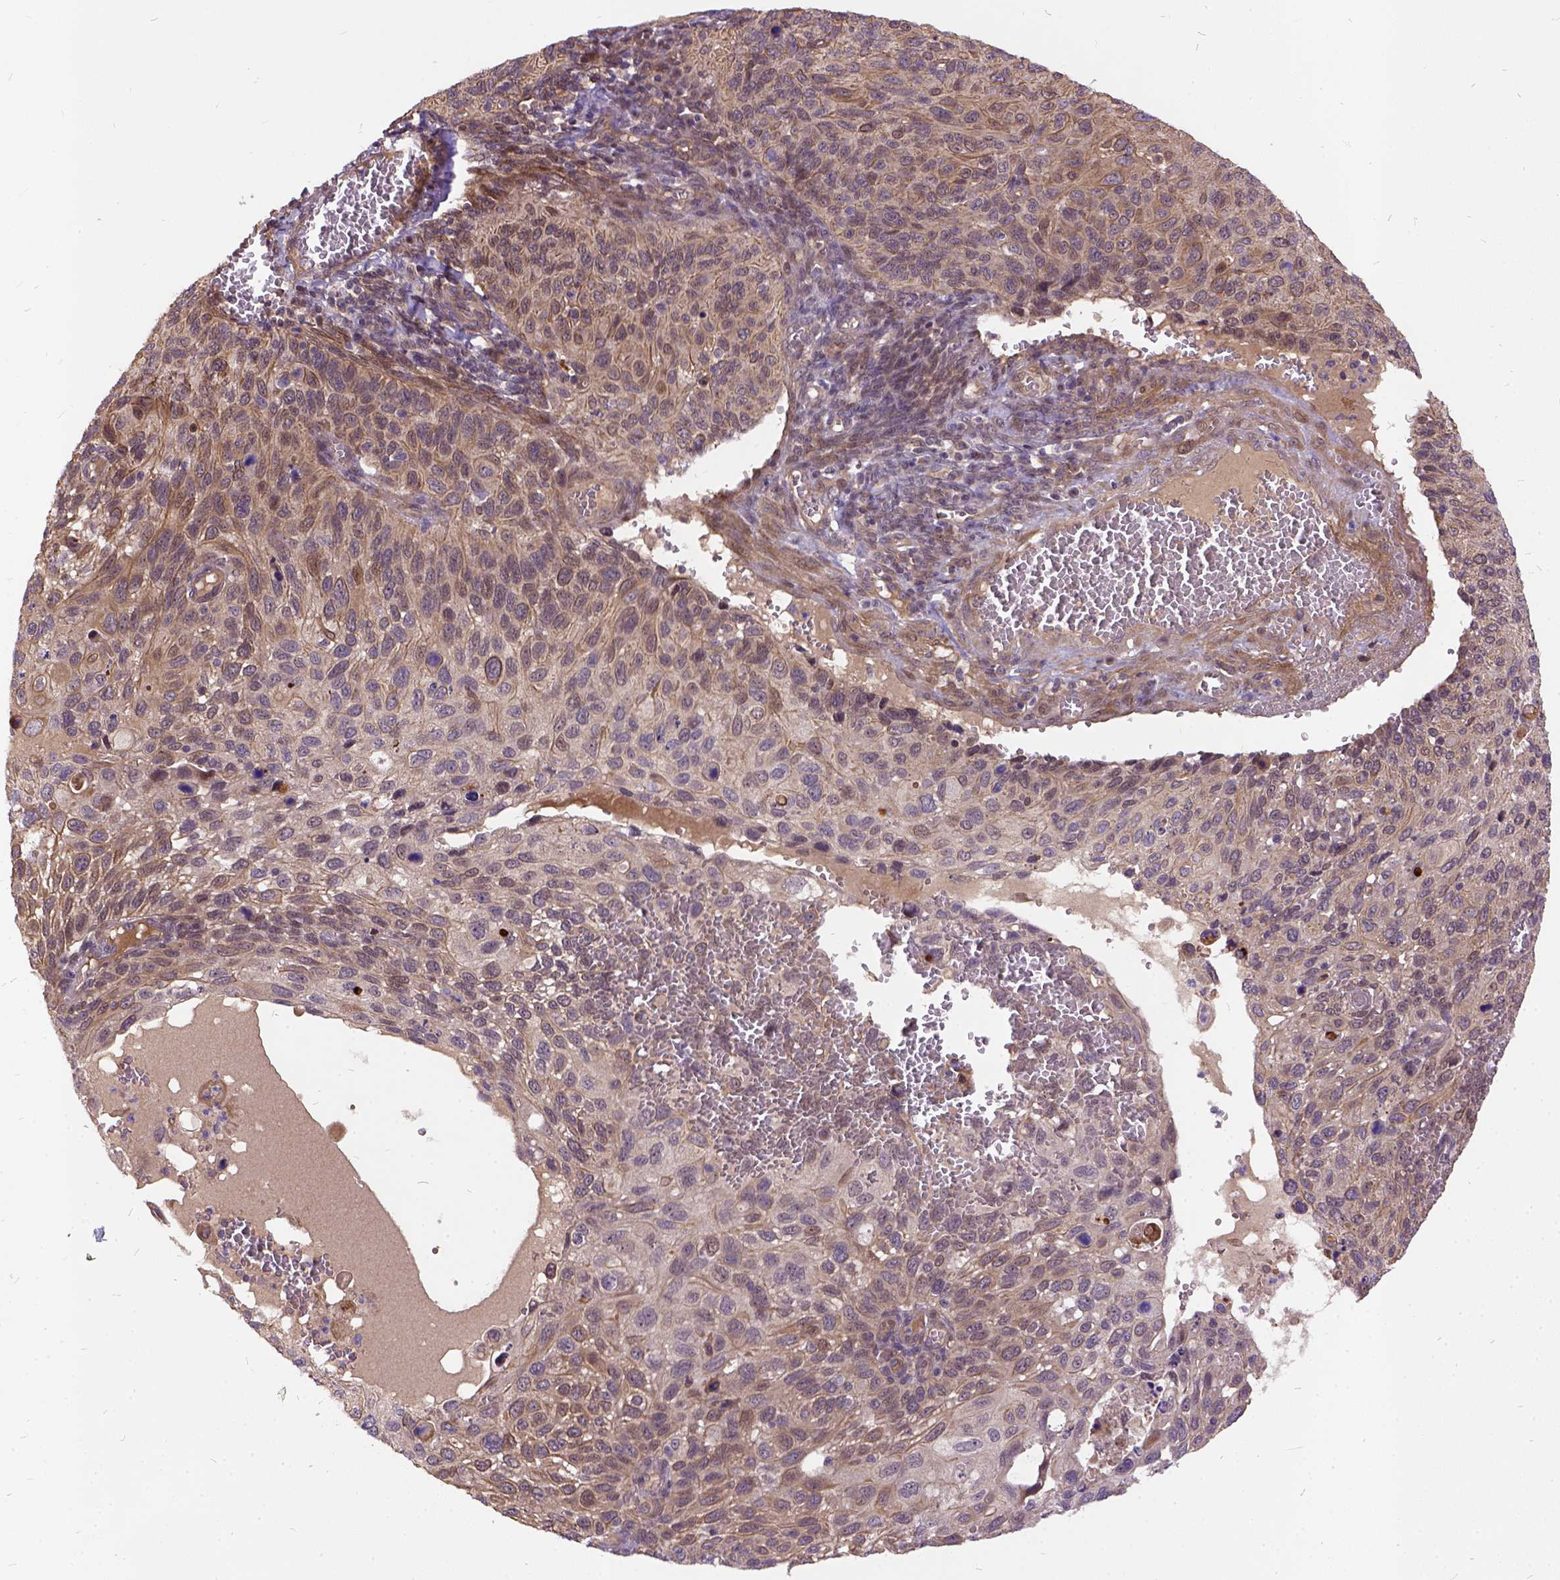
{"staining": {"intensity": "moderate", "quantity": ">75%", "location": "cytoplasmic/membranous"}, "tissue": "cervical cancer", "cell_type": "Tumor cells", "image_type": "cancer", "snomed": [{"axis": "morphology", "description": "Squamous cell carcinoma, NOS"}, {"axis": "topography", "description": "Cervix"}], "caption": "IHC (DAB) staining of squamous cell carcinoma (cervical) reveals moderate cytoplasmic/membranous protein staining in approximately >75% of tumor cells.", "gene": "ILRUN", "patient": {"sex": "female", "age": 70}}